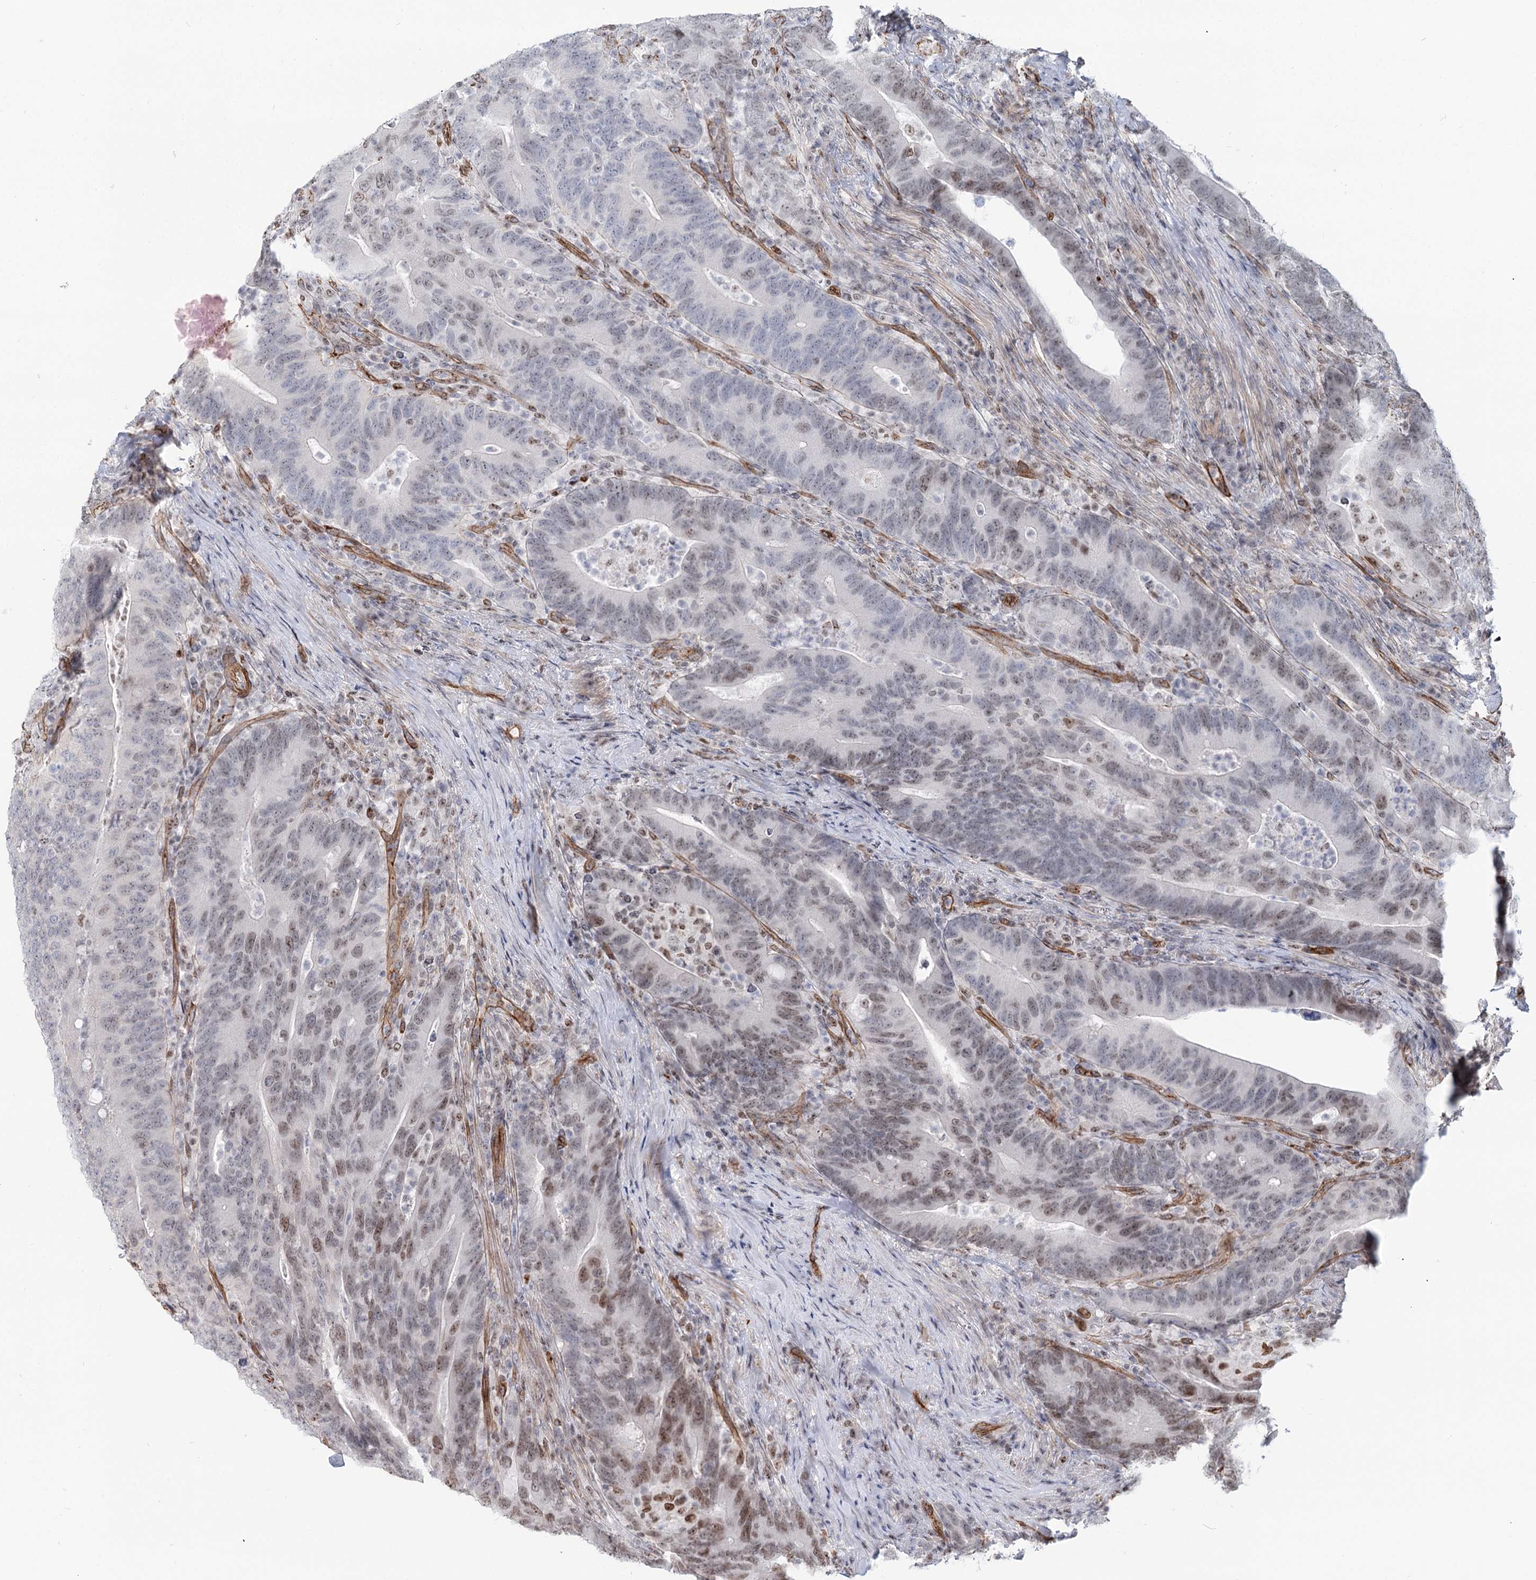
{"staining": {"intensity": "moderate", "quantity": "<25%", "location": "nuclear"}, "tissue": "colorectal cancer", "cell_type": "Tumor cells", "image_type": "cancer", "snomed": [{"axis": "morphology", "description": "Adenocarcinoma, NOS"}, {"axis": "topography", "description": "Colon"}], "caption": "IHC of human adenocarcinoma (colorectal) exhibits low levels of moderate nuclear staining in approximately <25% of tumor cells. (DAB (3,3'-diaminobenzidine) = brown stain, brightfield microscopy at high magnification).", "gene": "ZFYVE28", "patient": {"sex": "female", "age": 66}}